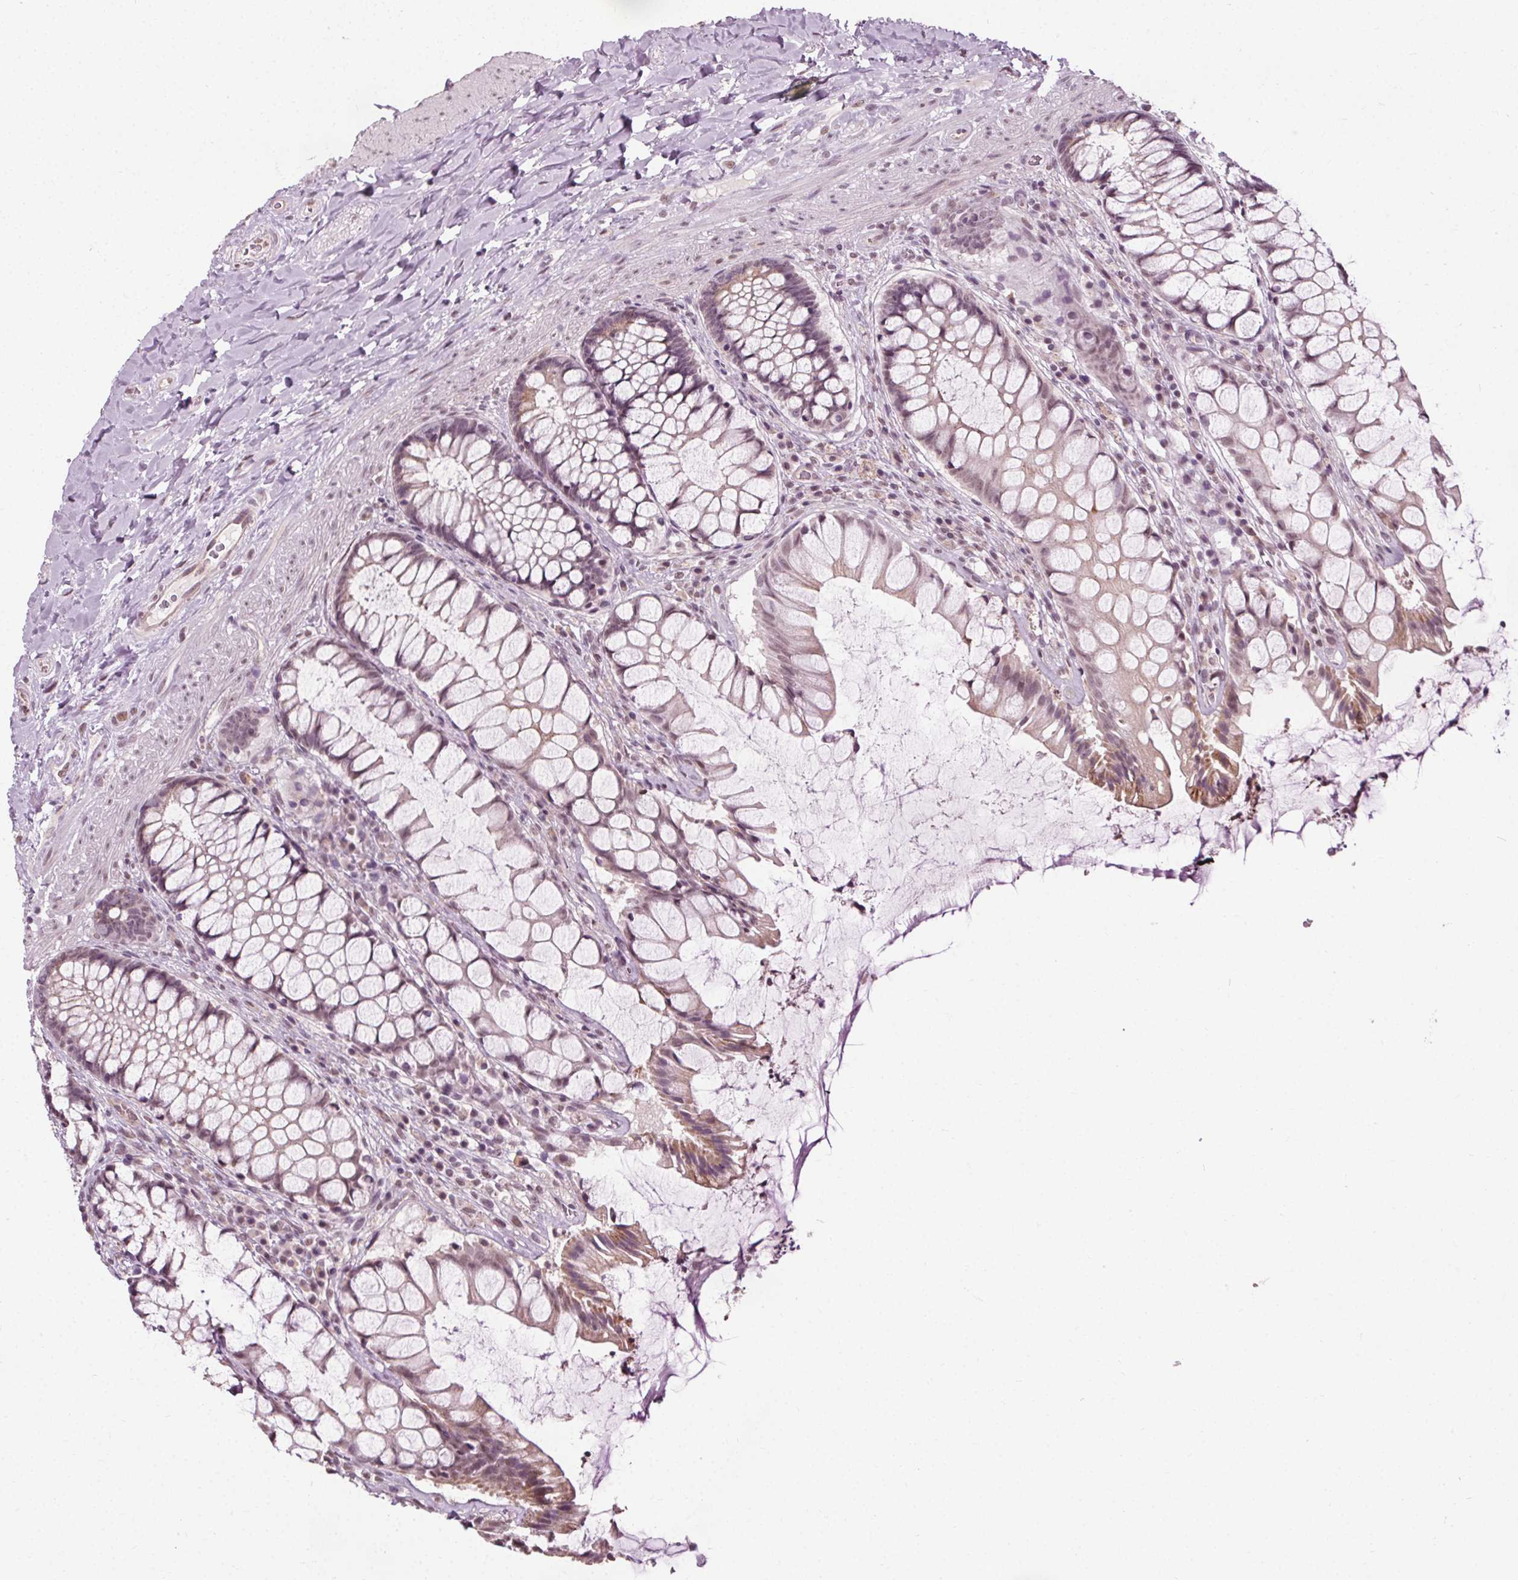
{"staining": {"intensity": "weak", "quantity": "25%-75%", "location": "cytoplasmic/membranous,nuclear"}, "tissue": "rectum", "cell_type": "Glandular cells", "image_type": "normal", "snomed": [{"axis": "morphology", "description": "Normal tissue, NOS"}, {"axis": "topography", "description": "Rectum"}], "caption": "Immunohistochemical staining of benign human rectum demonstrates 25%-75% levels of weak cytoplasmic/membranous,nuclear protein expression in approximately 25%-75% of glandular cells.", "gene": "CEBPA", "patient": {"sex": "female", "age": 58}}